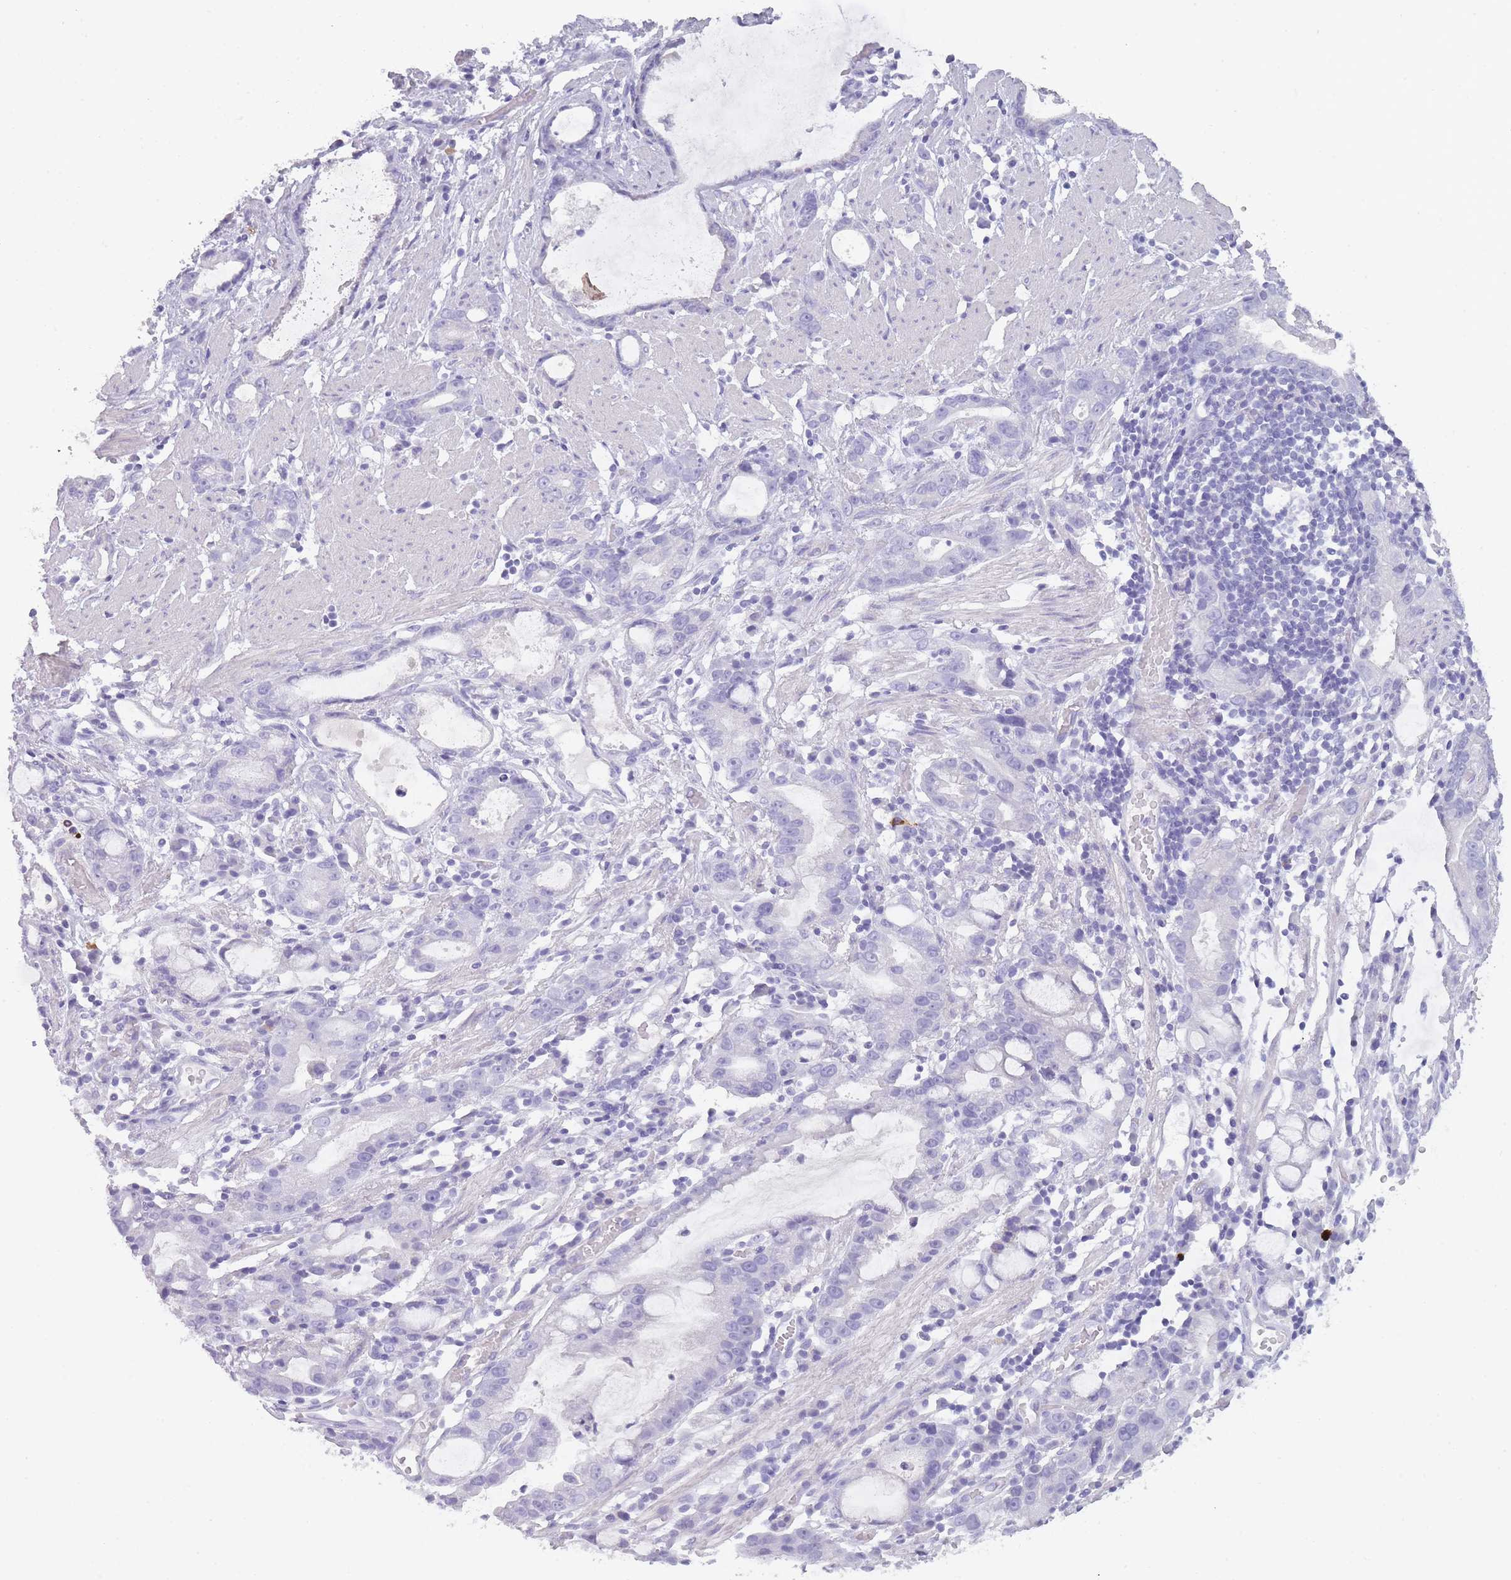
{"staining": {"intensity": "negative", "quantity": "none", "location": "none"}, "tissue": "stomach cancer", "cell_type": "Tumor cells", "image_type": "cancer", "snomed": [{"axis": "morphology", "description": "Adenocarcinoma, NOS"}, {"axis": "topography", "description": "Stomach"}], "caption": "Photomicrograph shows no significant protein expression in tumor cells of adenocarcinoma (stomach).", "gene": "TCP11", "patient": {"sex": "male", "age": 55}}